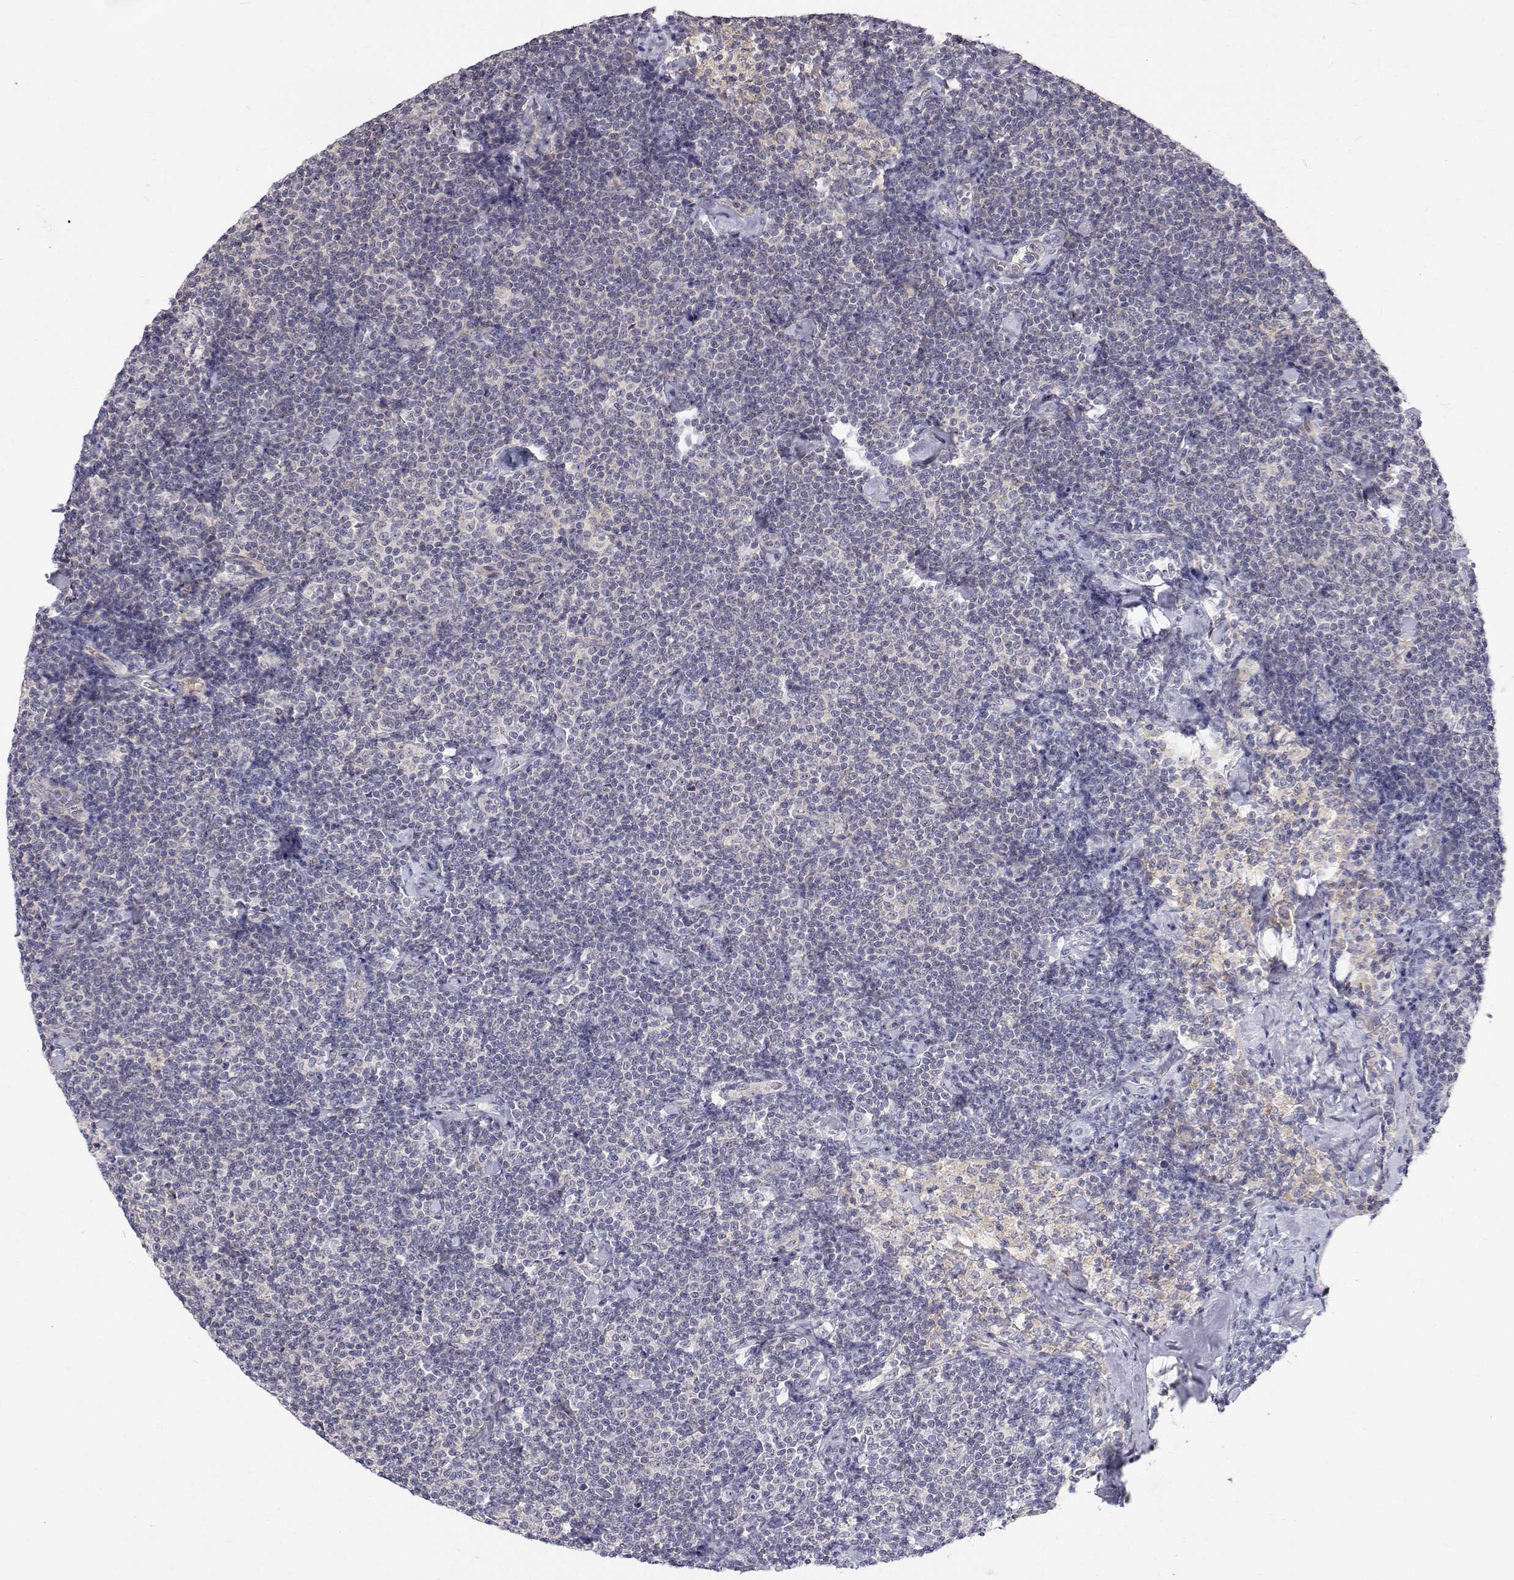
{"staining": {"intensity": "negative", "quantity": "none", "location": "none"}, "tissue": "lymphoma", "cell_type": "Tumor cells", "image_type": "cancer", "snomed": [{"axis": "morphology", "description": "Malignant lymphoma, non-Hodgkin's type, Low grade"}, {"axis": "topography", "description": "Lymph node"}], "caption": "Tumor cells show no significant staining in malignant lymphoma, non-Hodgkin's type (low-grade).", "gene": "MYPN", "patient": {"sex": "male", "age": 81}}